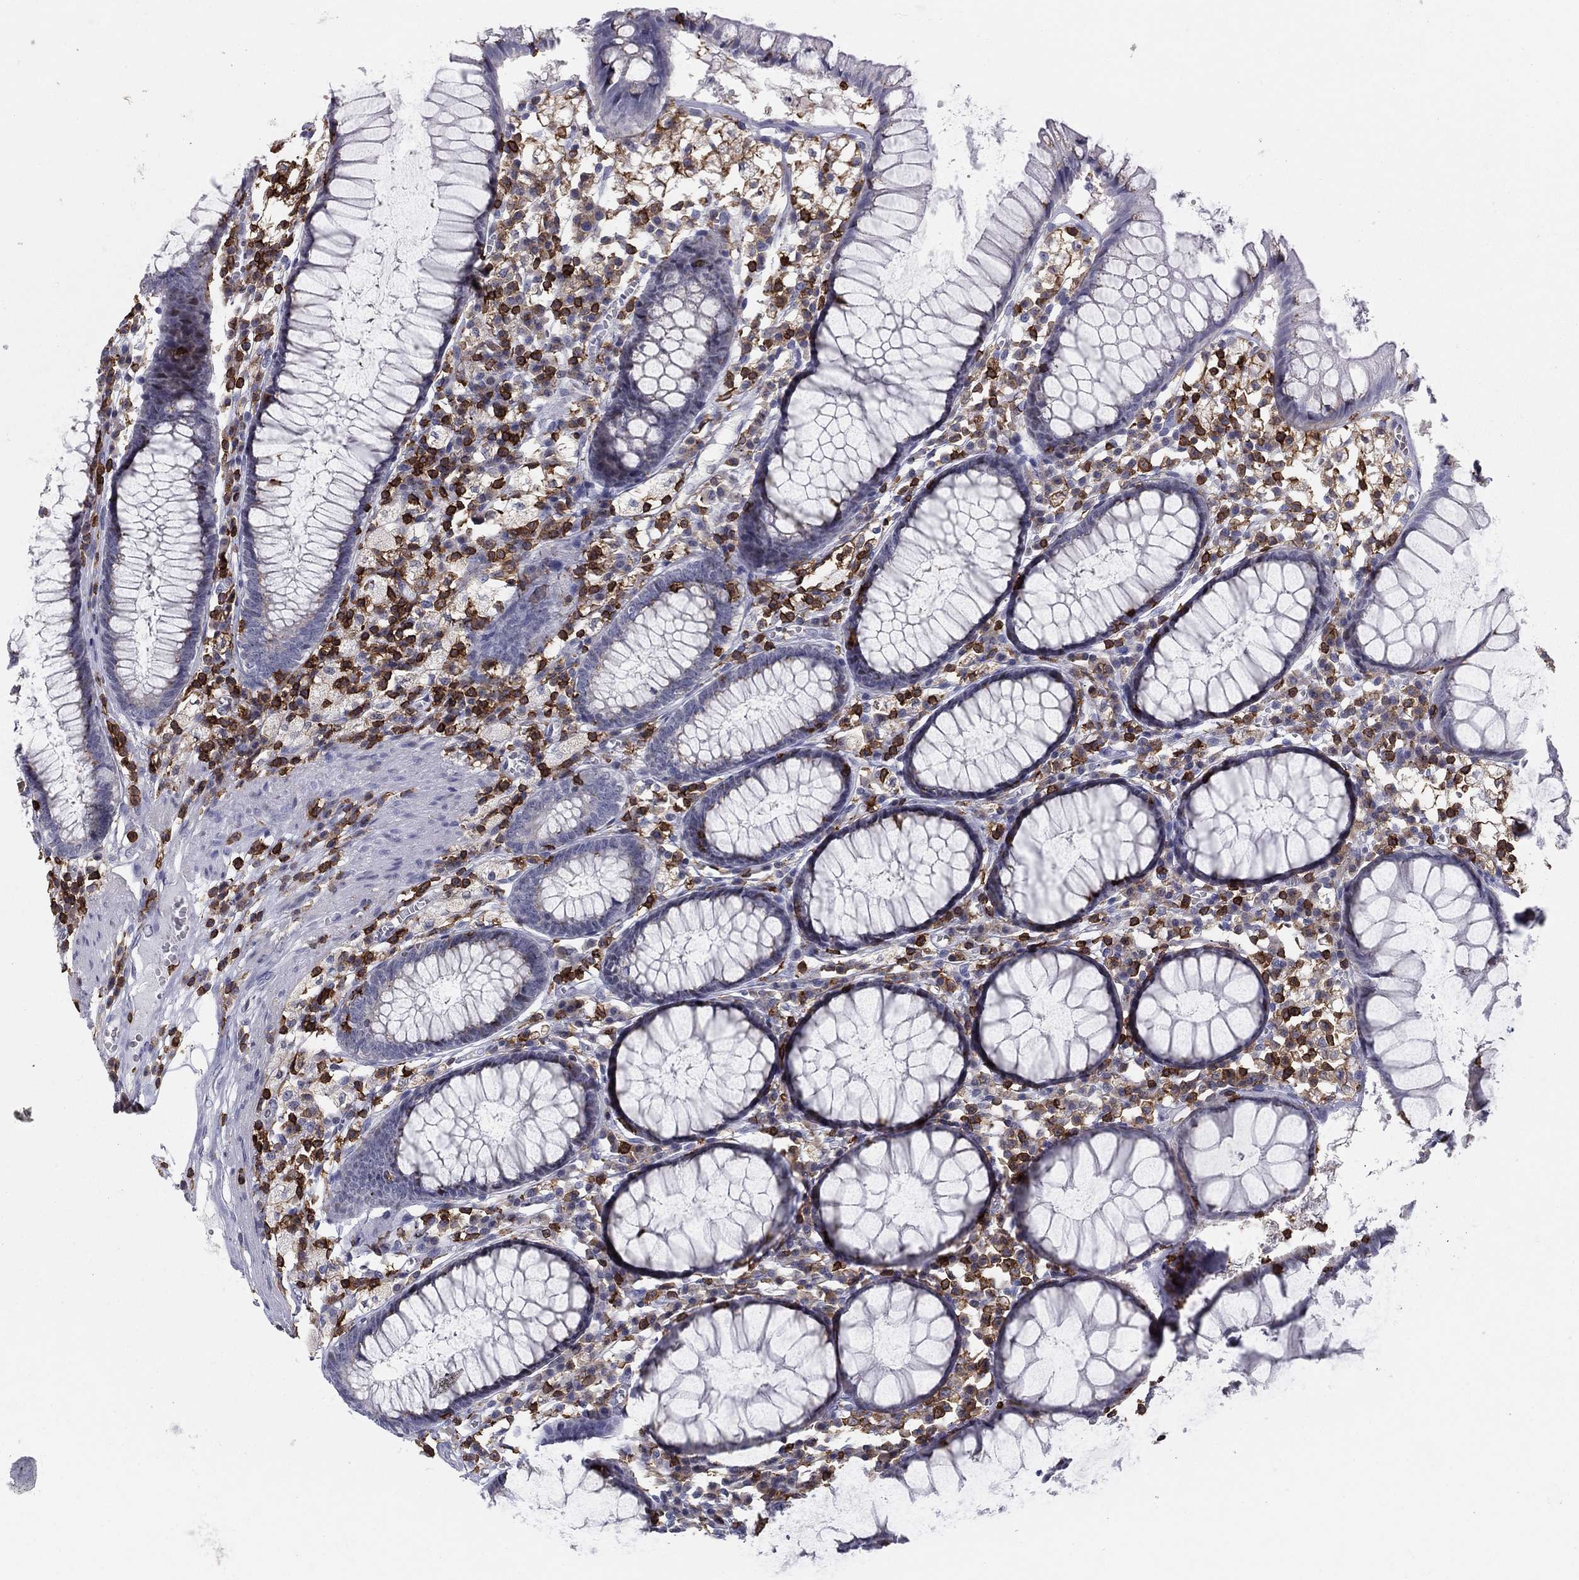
{"staining": {"intensity": "negative", "quantity": "none", "location": "none"}, "tissue": "colon", "cell_type": "Endothelial cells", "image_type": "normal", "snomed": [{"axis": "morphology", "description": "Normal tissue, NOS"}, {"axis": "topography", "description": "Colon"}], "caption": "The immunohistochemistry (IHC) image has no significant staining in endothelial cells of colon. (DAB IHC visualized using brightfield microscopy, high magnification).", "gene": "ARHGAP27", "patient": {"sex": "male", "age": 65}}